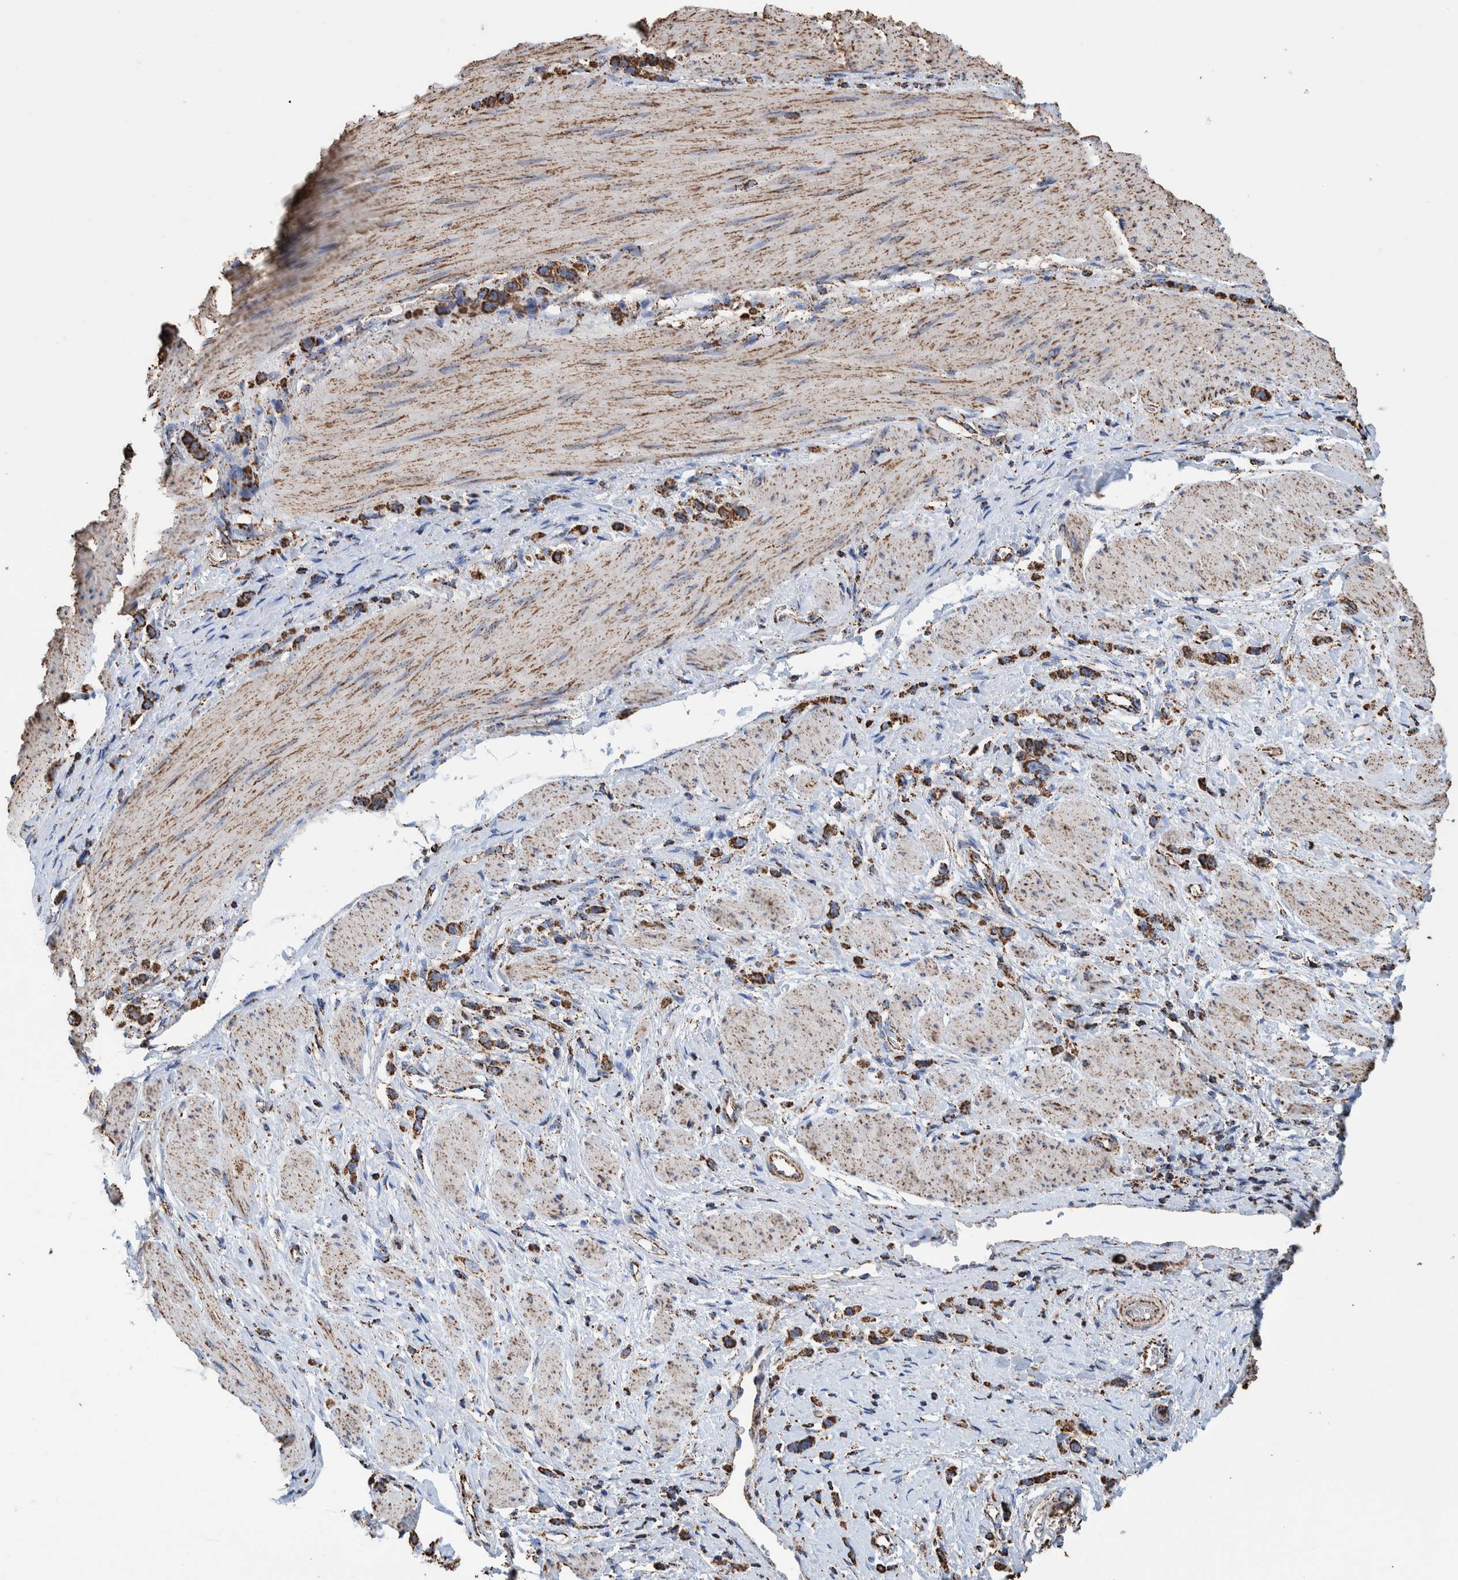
{"staining": {"intensity": "strong", "quantity": ">75%", "location": "cytoplasmic/membranous"}, "tissue": "stomach cancer", "cell_type": "Tumor cells", "image_type": "cancer", "snomed": [{"axis": "morphology", "description": "Adenocarcinoma, NOS"}, {"axis": "topography", "description": "Stomach"}], "caption": "The immunohistochemical stain highlights strong cytoplasmic/membranous expression in tumor cells of adenocarcinoma (stomach) tissue.", "gene": "VPS26C", "patient": {"sex": "female", "age": 65}}